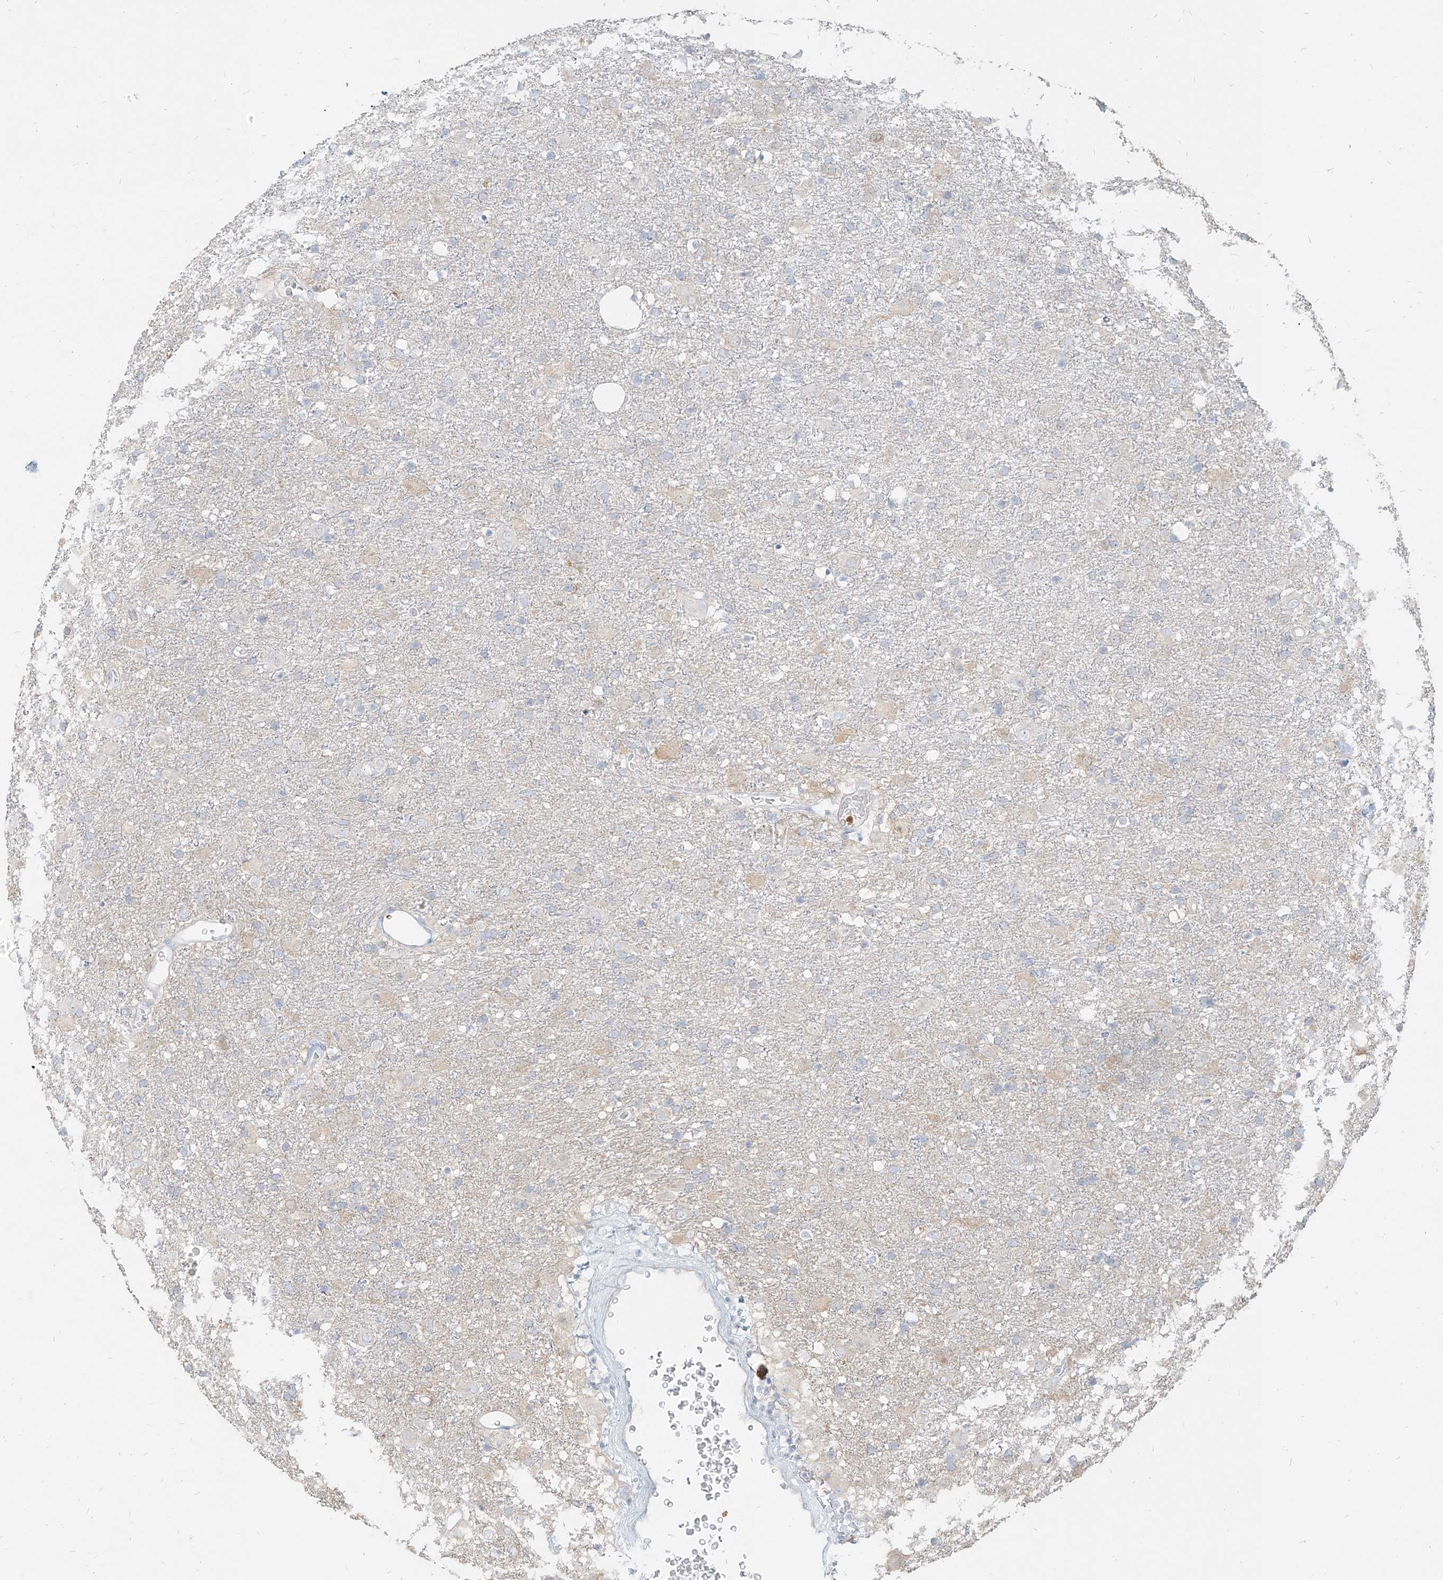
{"staining": {"intensity": "negative", "quantity": "none", "location": "none"}, "tissue": "glioma", "cell_type": "Tumor cells", "image_type": "cancer", "snomed": [{"axis": "morphology", "description": "Glioma, malignant, Low grade"}, {"axis": "topography", "description": "Brain"}], "caption": "The micrograph exhibits no significant expression in tumor cells of glioma. Nuclei are stained in blue.", "gene": "PGD", "patient": {"sex": "male", "age": 65}}